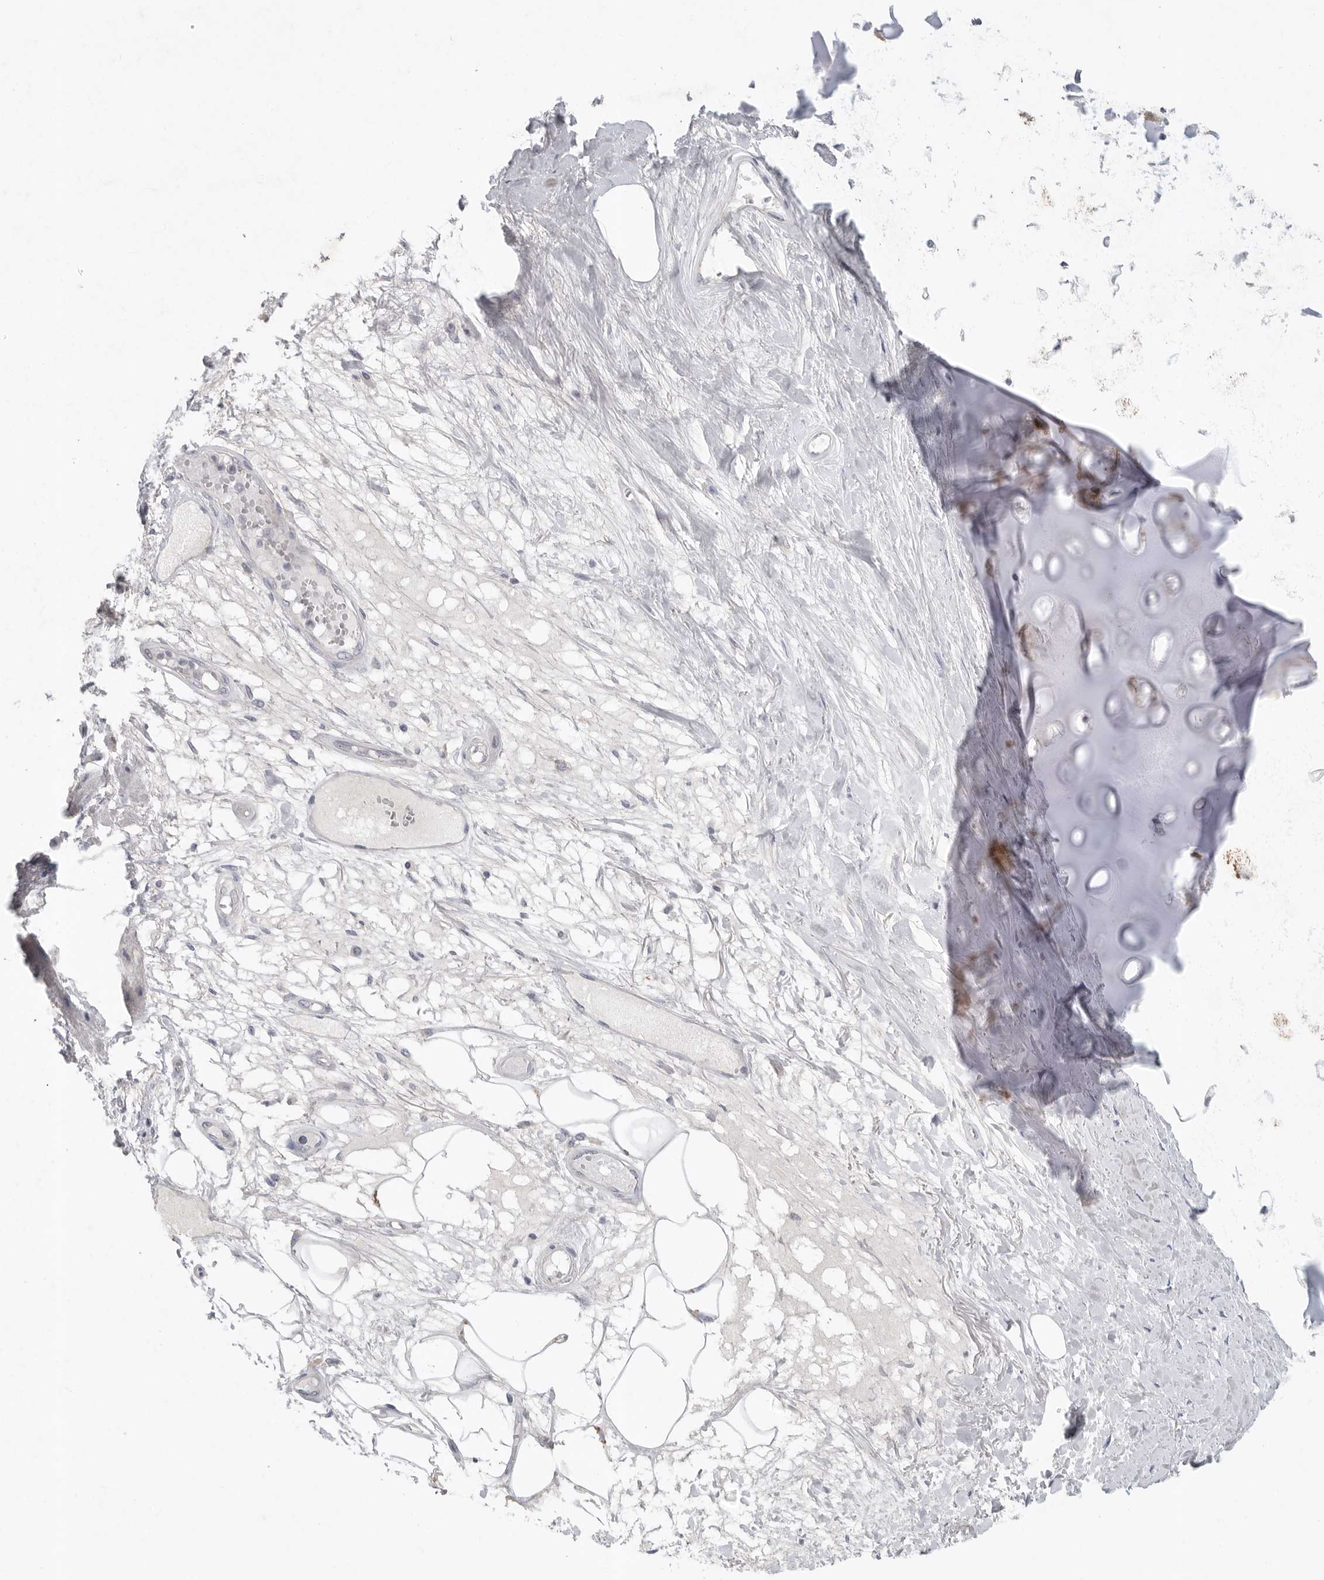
{"staining": {"intensity": "negative", "quantity": "none", "location": "none"}, "tissue": "adipose tissue", "cell_type": "Adipocytes", "image_type": "normal", "snomed": [{"axis": "morphology", "description": "Normal tissue, NOS"}, {"axis": "topography", "description": "Bronchus"}], "caption": "An immunohistochemistry (IHC) micrograph of unremarkable adipose tissue is shown. There is no staining in adipocytes of adipose tissue. (Stains: DAB immunohistochemistry (IHC) with hematoxylin counter stain, Microscopy: brightfield microscopy at high magnification).", "gene": "REG4", "patient": {"sex": "male", "age": 66}}